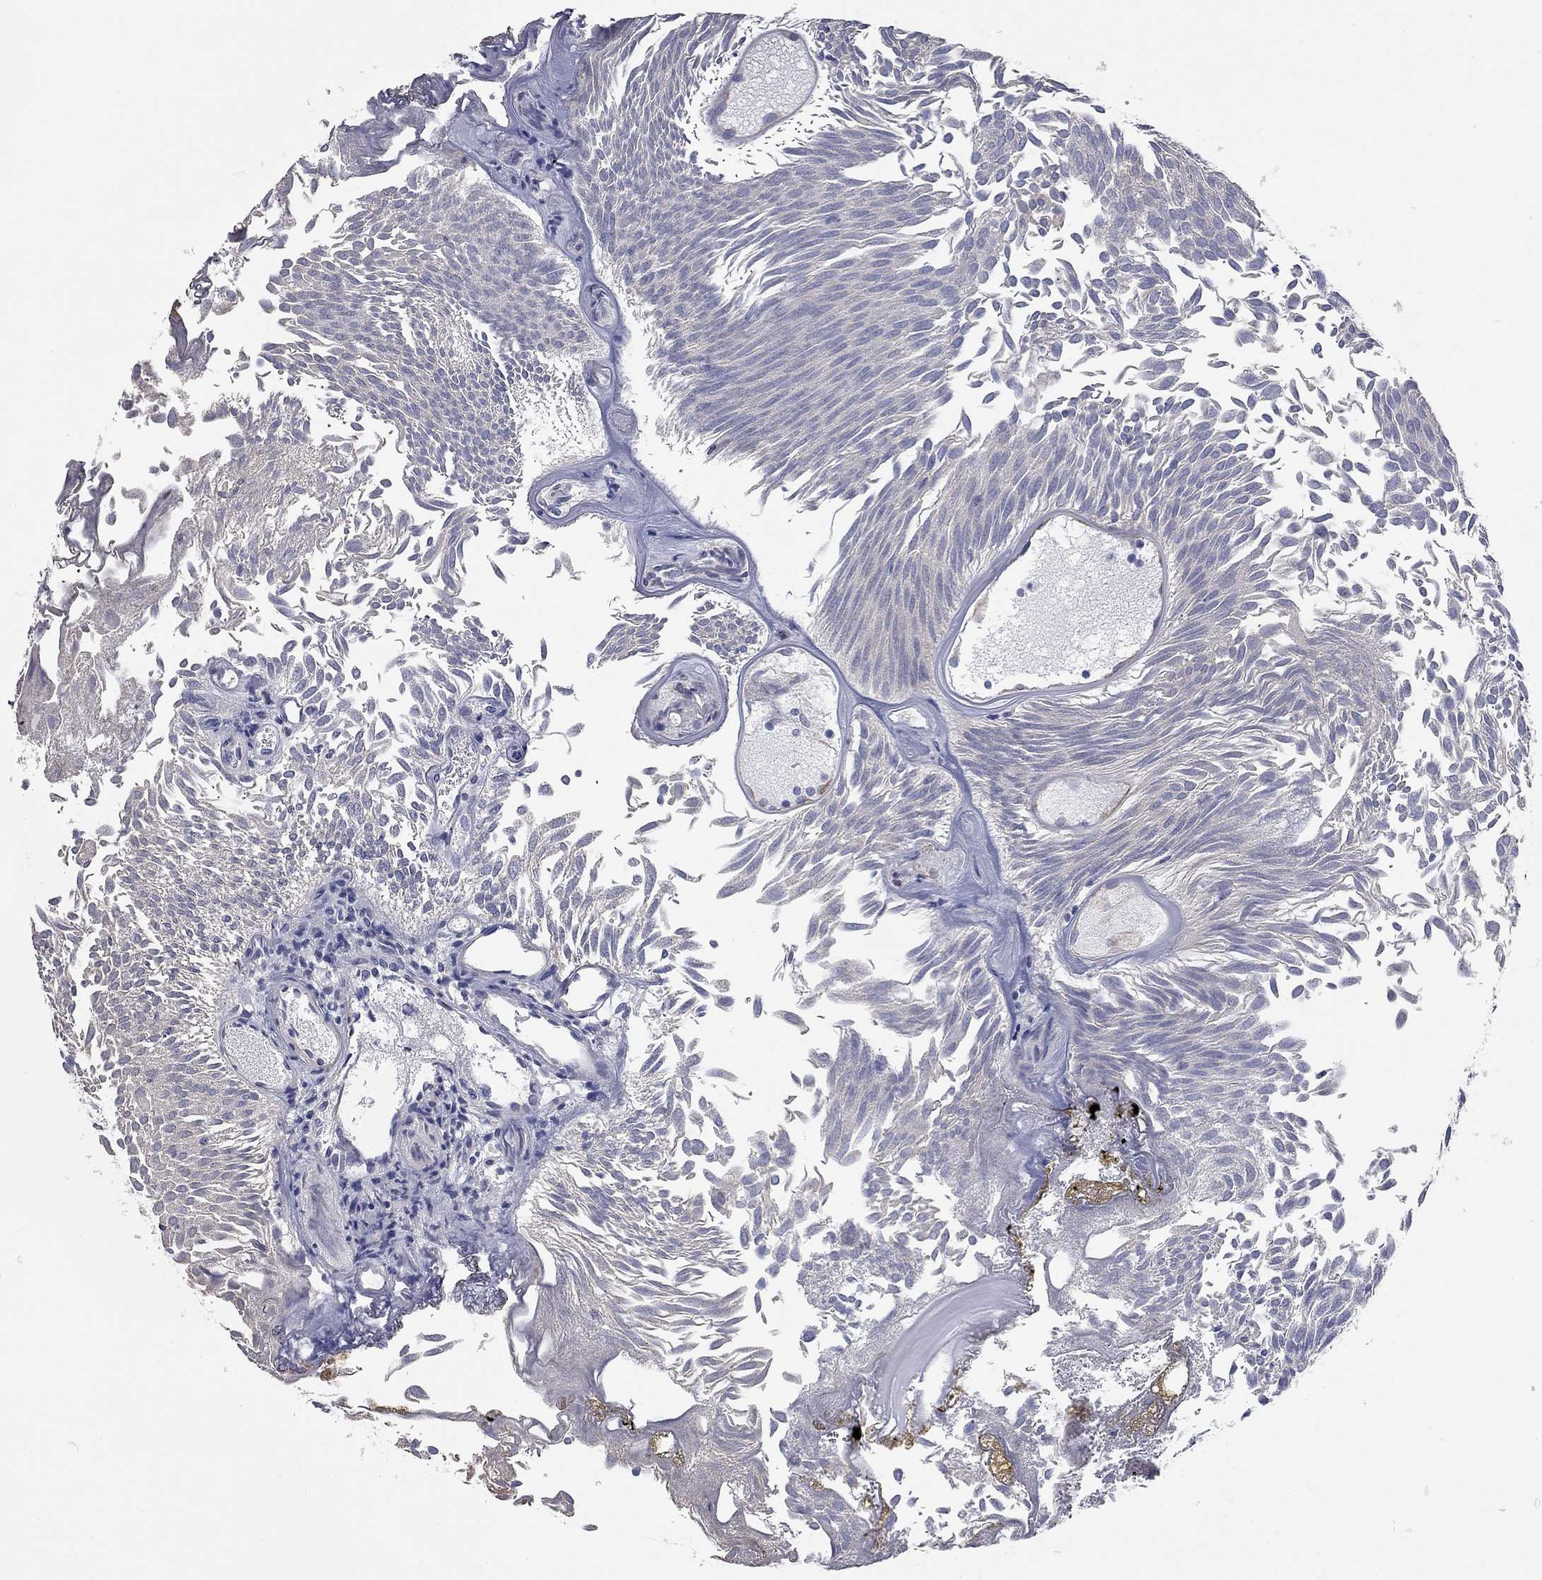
{"staining": {"intensity": "negative", "quantity": "none", "location": "none"}, "tissue": "urothelial cancer", "cell_type": "Tumor cells", "image_type": "cancer", "snomed": [{"axis": "morphology", "description": "Urothelial carcinoma, Low grade"}, {"axis": "topography", "description": "Urinary bladder"}], "caption": "The histopathology image demonstrates no staining of tumor cells in urothelial cancer.", "gene": "XAGE2", "patient": {"sex": "male", "age": 52}}